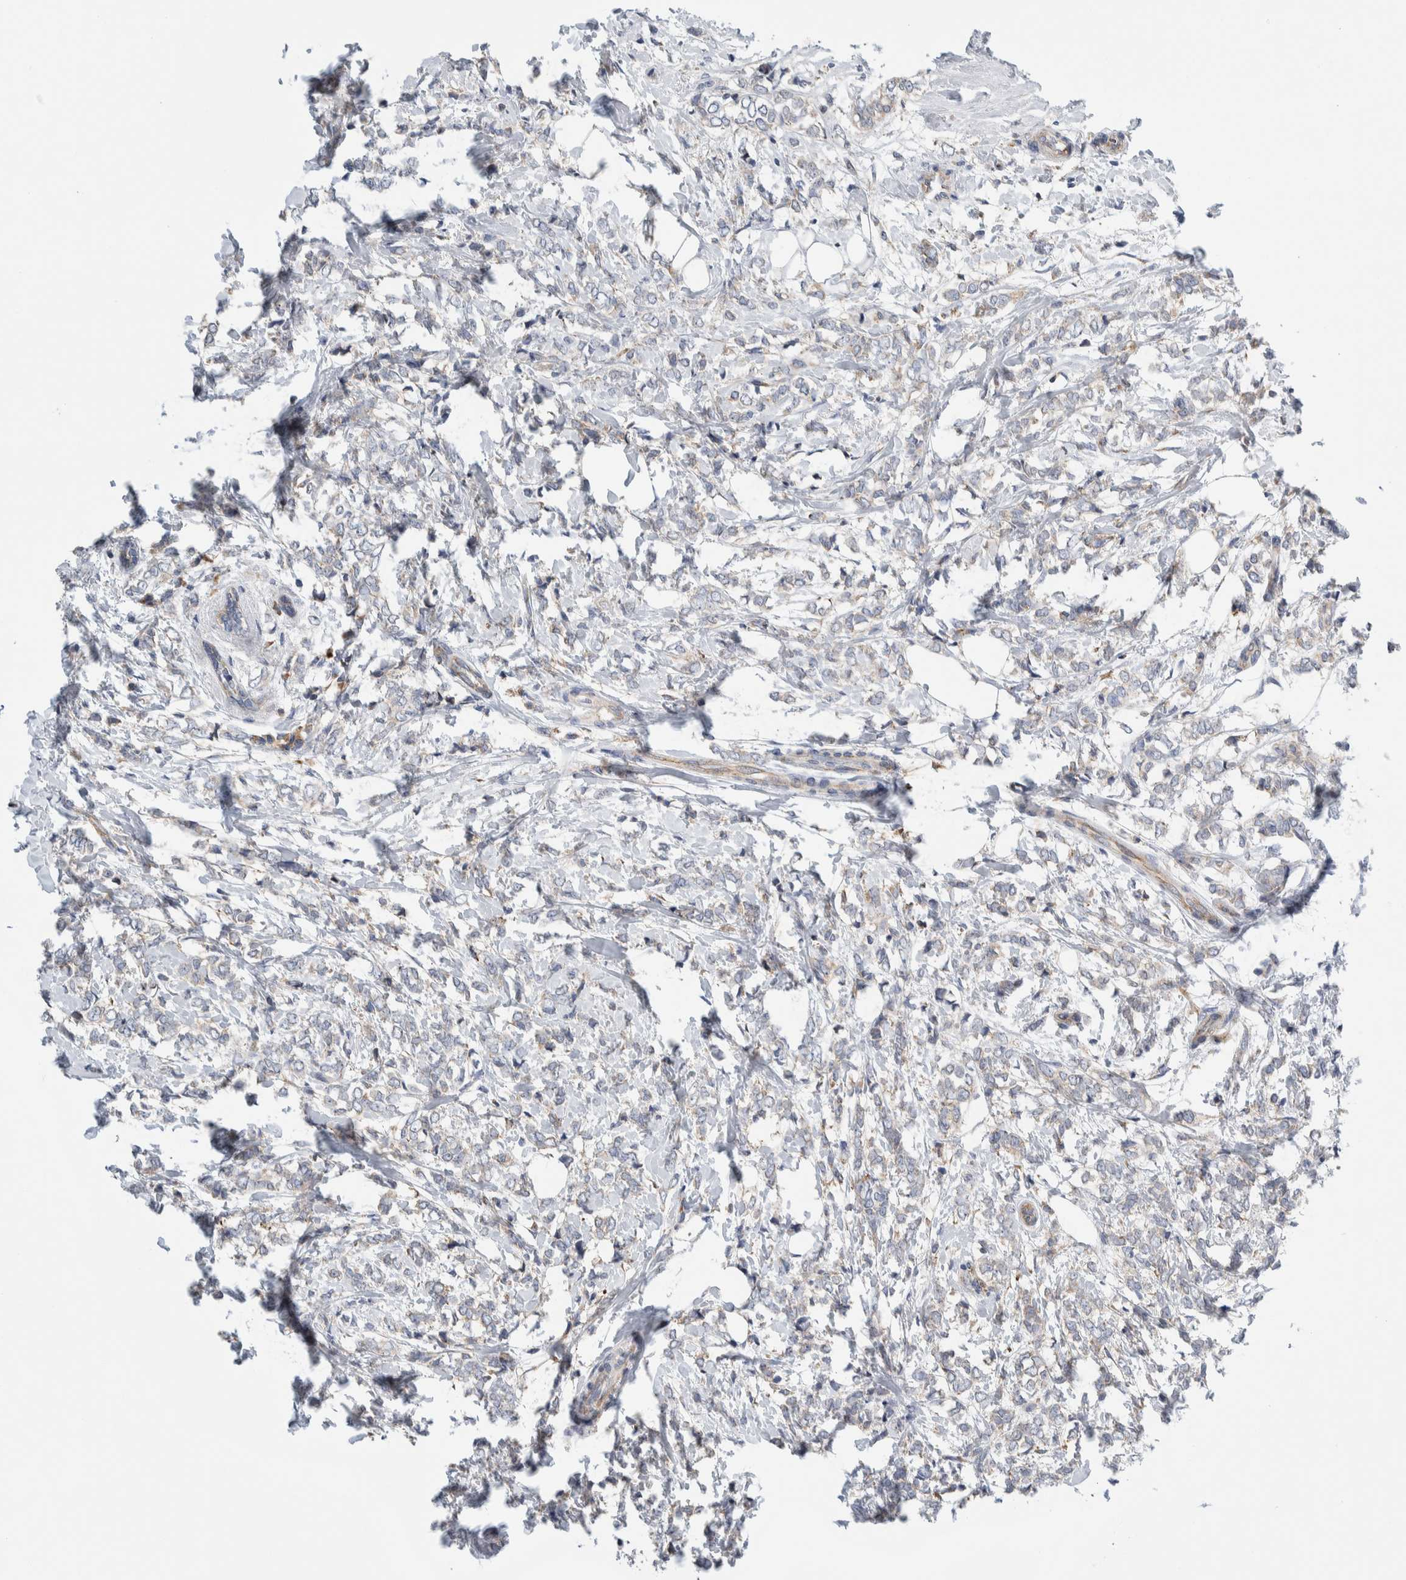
{"staining": {"intensity": "weak", "quantity": "<25%", "location": "cytoplasmic/membranous"}, "tissue": "breast cancer", "cell_type": "Tumor cells", "image_type": "cancer", "snomed": [{"axis": "morphology", "description": "Normal tissue, NOS"}, {"axis": "morphology", "description": "Lobular carcinoma"}, {"axis": "topography", "description": "Breast"}], "caption": "Tumor cells are negative for protein expression in human breast cancer (lobular carcinoma). (DAB (3,3'-diaminobenzidine) immunohistochemistry with hematoxylin counter stain).", "gene": "RACK1", "patient": {"sex": "female", "age": 47}}